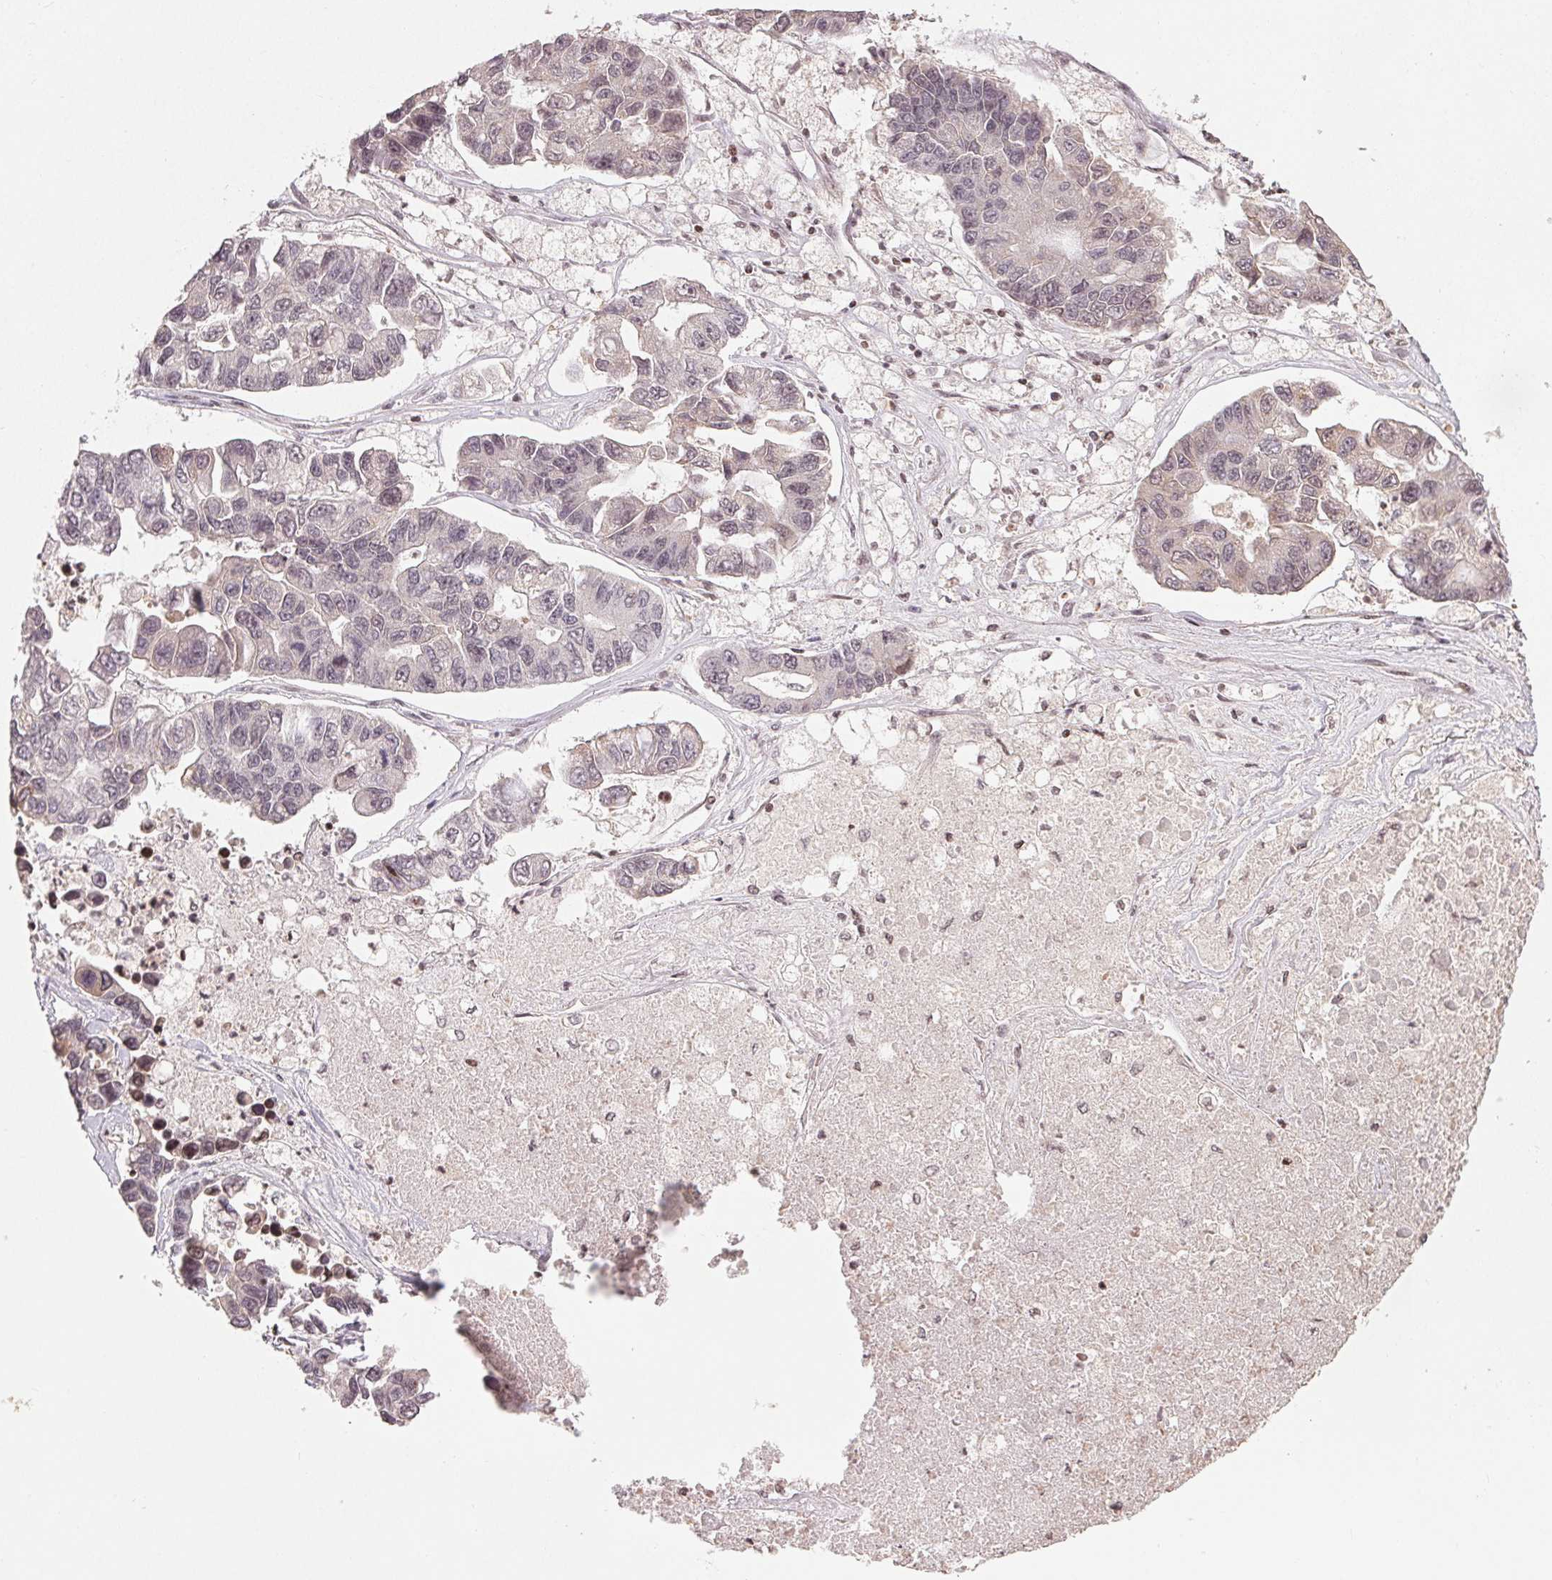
{"staining": {"intensity": "negative", "quantity": "none", "location": "none"}, "tissue": "lung cancer", "cell_type": "Tumor cells", "image_type": "cancer", "snomed": [{"axis": "morphology", "description": "Adenocarcinoma, NOS"}, {"axis": "topography", "description": "Bronchus"}, {"axis": "topography", "description": "Lung"}], "caption": "IHC of human adenocarcinoma (lung) demonstrates no positivity in tumor cells.", "gene": "MAPKAPK2", "patient": {"sex": "female", "age": 51}}